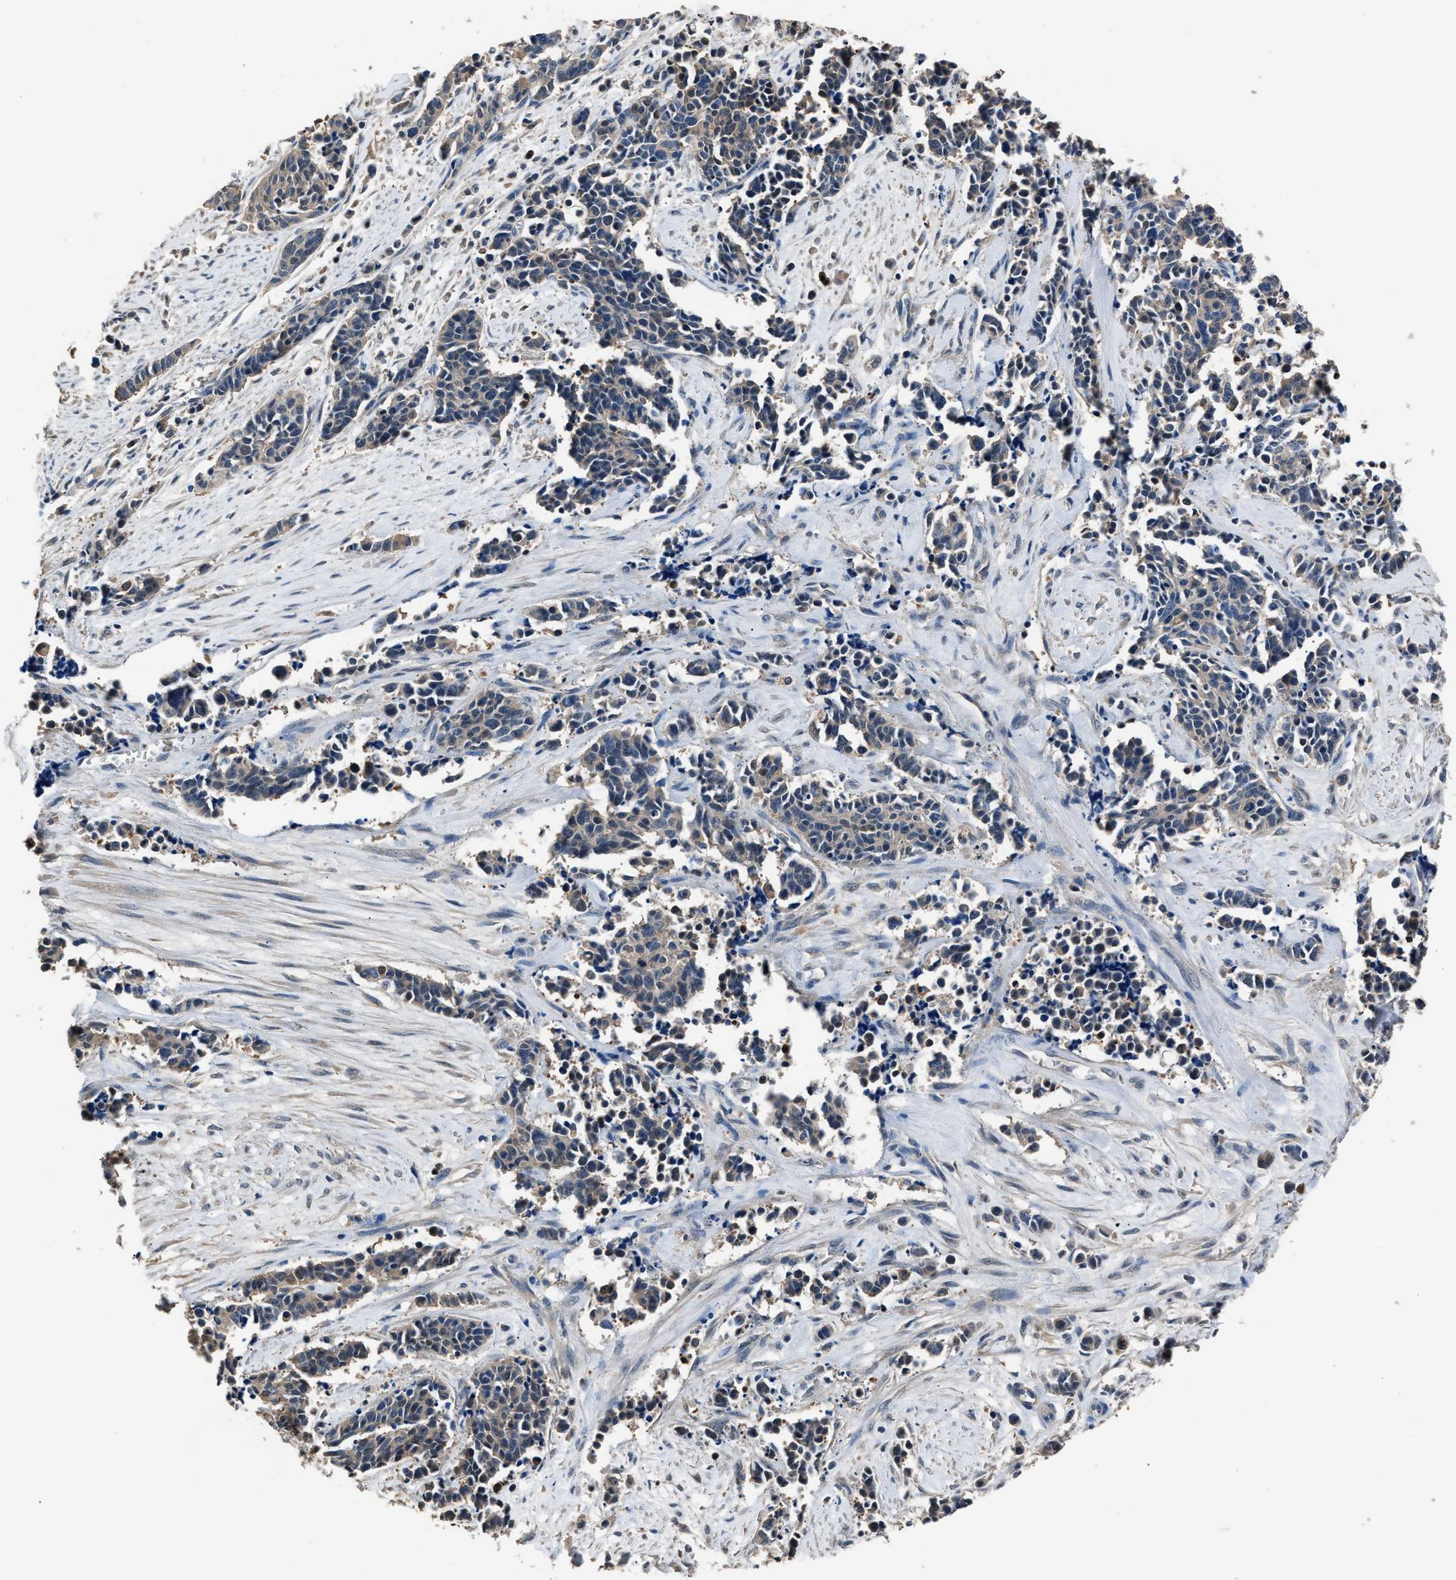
{"staining": {"intensity": "weak", "quantity": "<25%", "location": "cytoplasmic/membranous"}, "tissue": "cervical cancer", "cell_type": "Tumor cells", "image_type": "cancer", "snomed": [{"axis": "morphology", "description": "Squamous cell carcinoma, NOS"}, {"axis": "topography", "description": "Cervix"}], "caption": "Tumor cells are negative for brown protein staining in cervical cancer (squamous cell carcinoma). (DAB (3,3'-diaminobenzidine) immunohistochemistry (IHC), high magnification).", "gene": "GSTP1", "patient": {"sex": "female", "age": 35}}